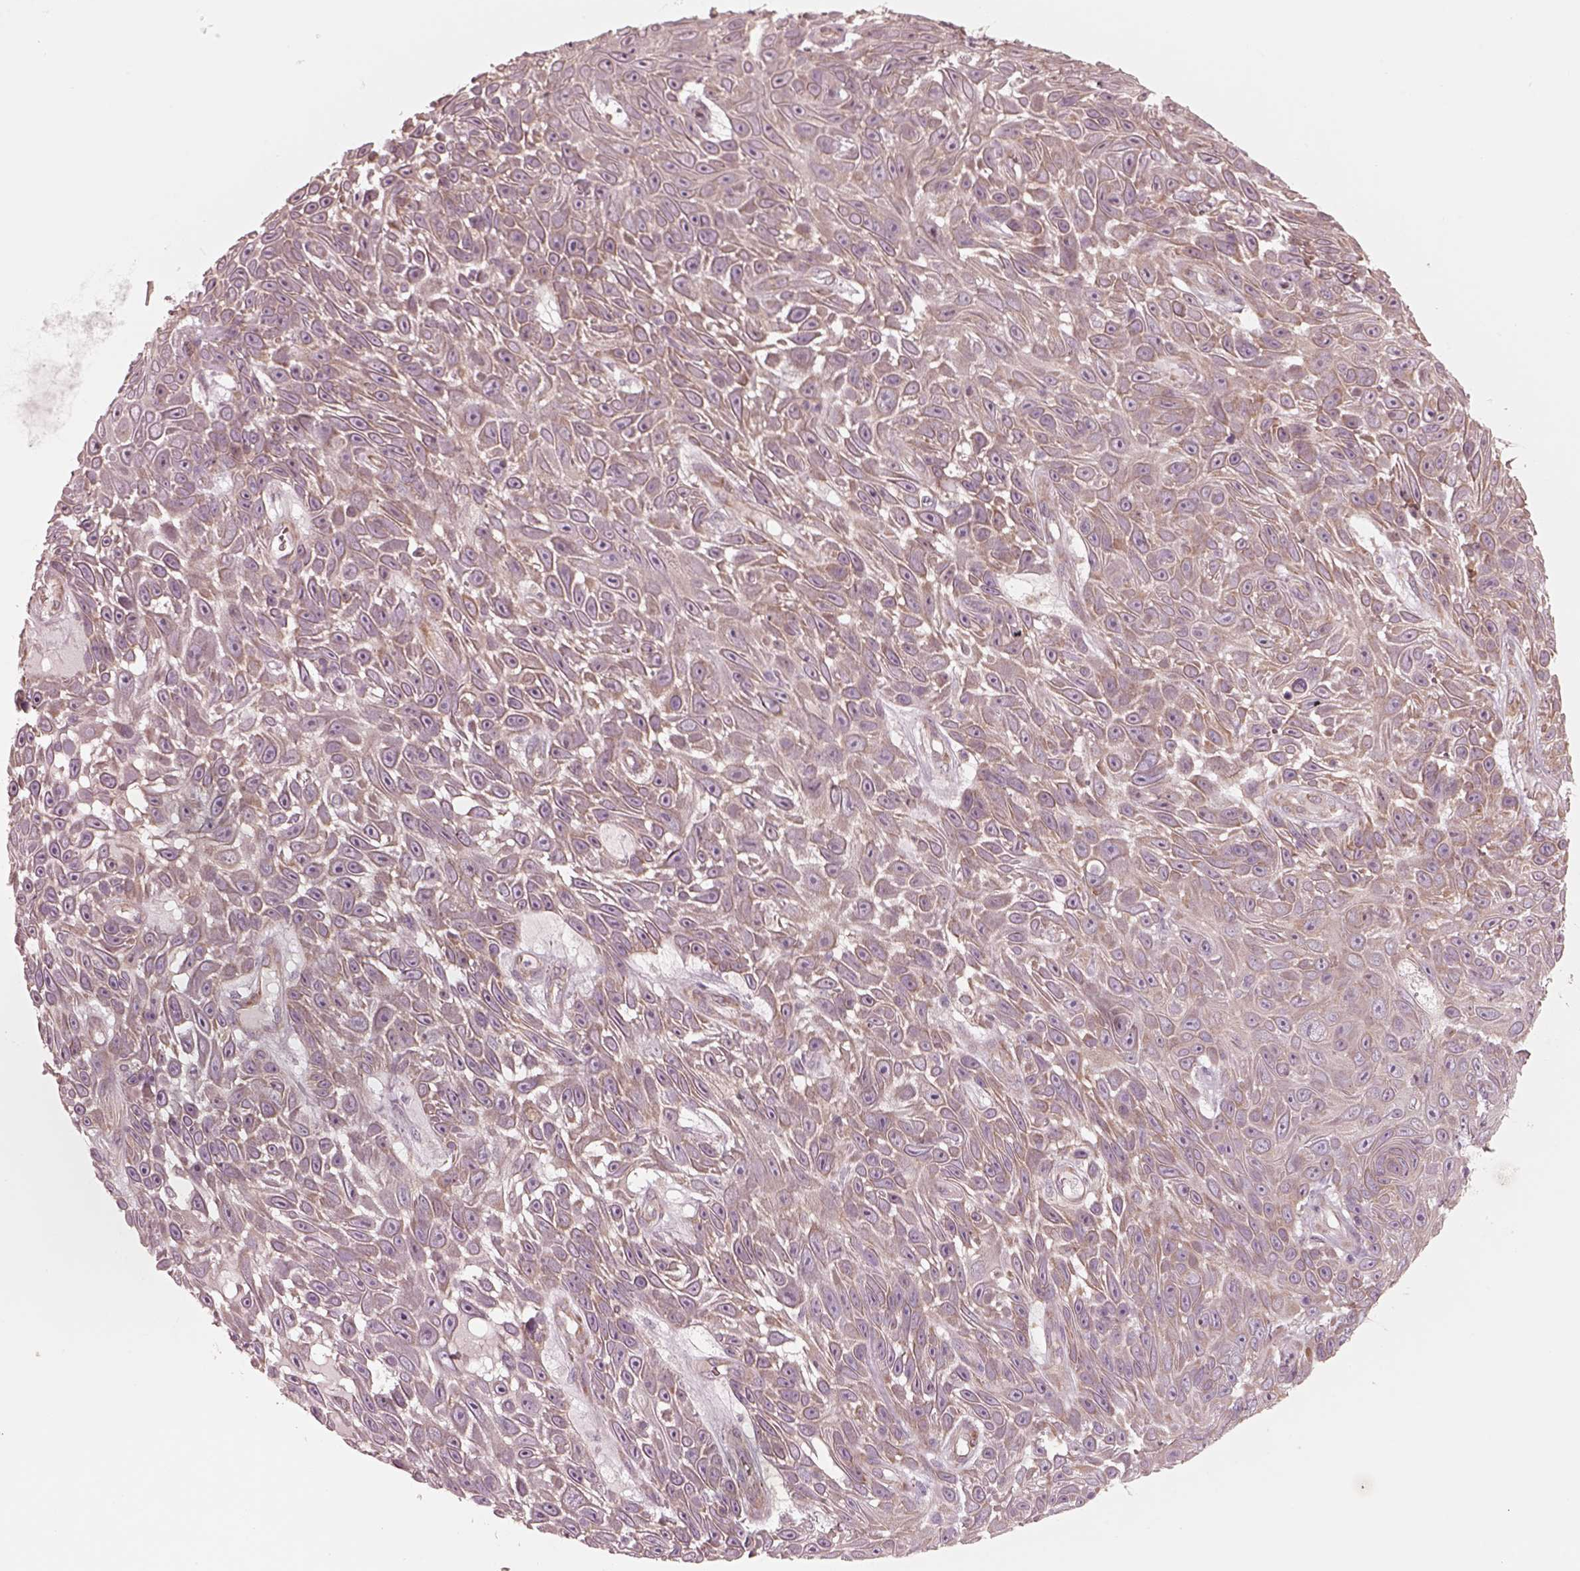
{"staining": {"intensity": "moderate", "quantity": "<25%", "location": "cytoplasmic/membranous"}, "tissue": "skin cancer", "cell_type": "Tumor cells", "image_type": "cancer", "snomed": [{"axis": "morphology", "description": "Squamous cell carcinoma, NOS"}, {"axis": "topography", "description": "Skin"}], "caption": "Skin squamous cell carcinoma stained for a protein (brown) exhibits moderate cytoplasmic/membranous positive positivity in approximately <25% of tumor cells.", "gene": "RAB3C", "patient": {"sex": "male", "age": 82}}